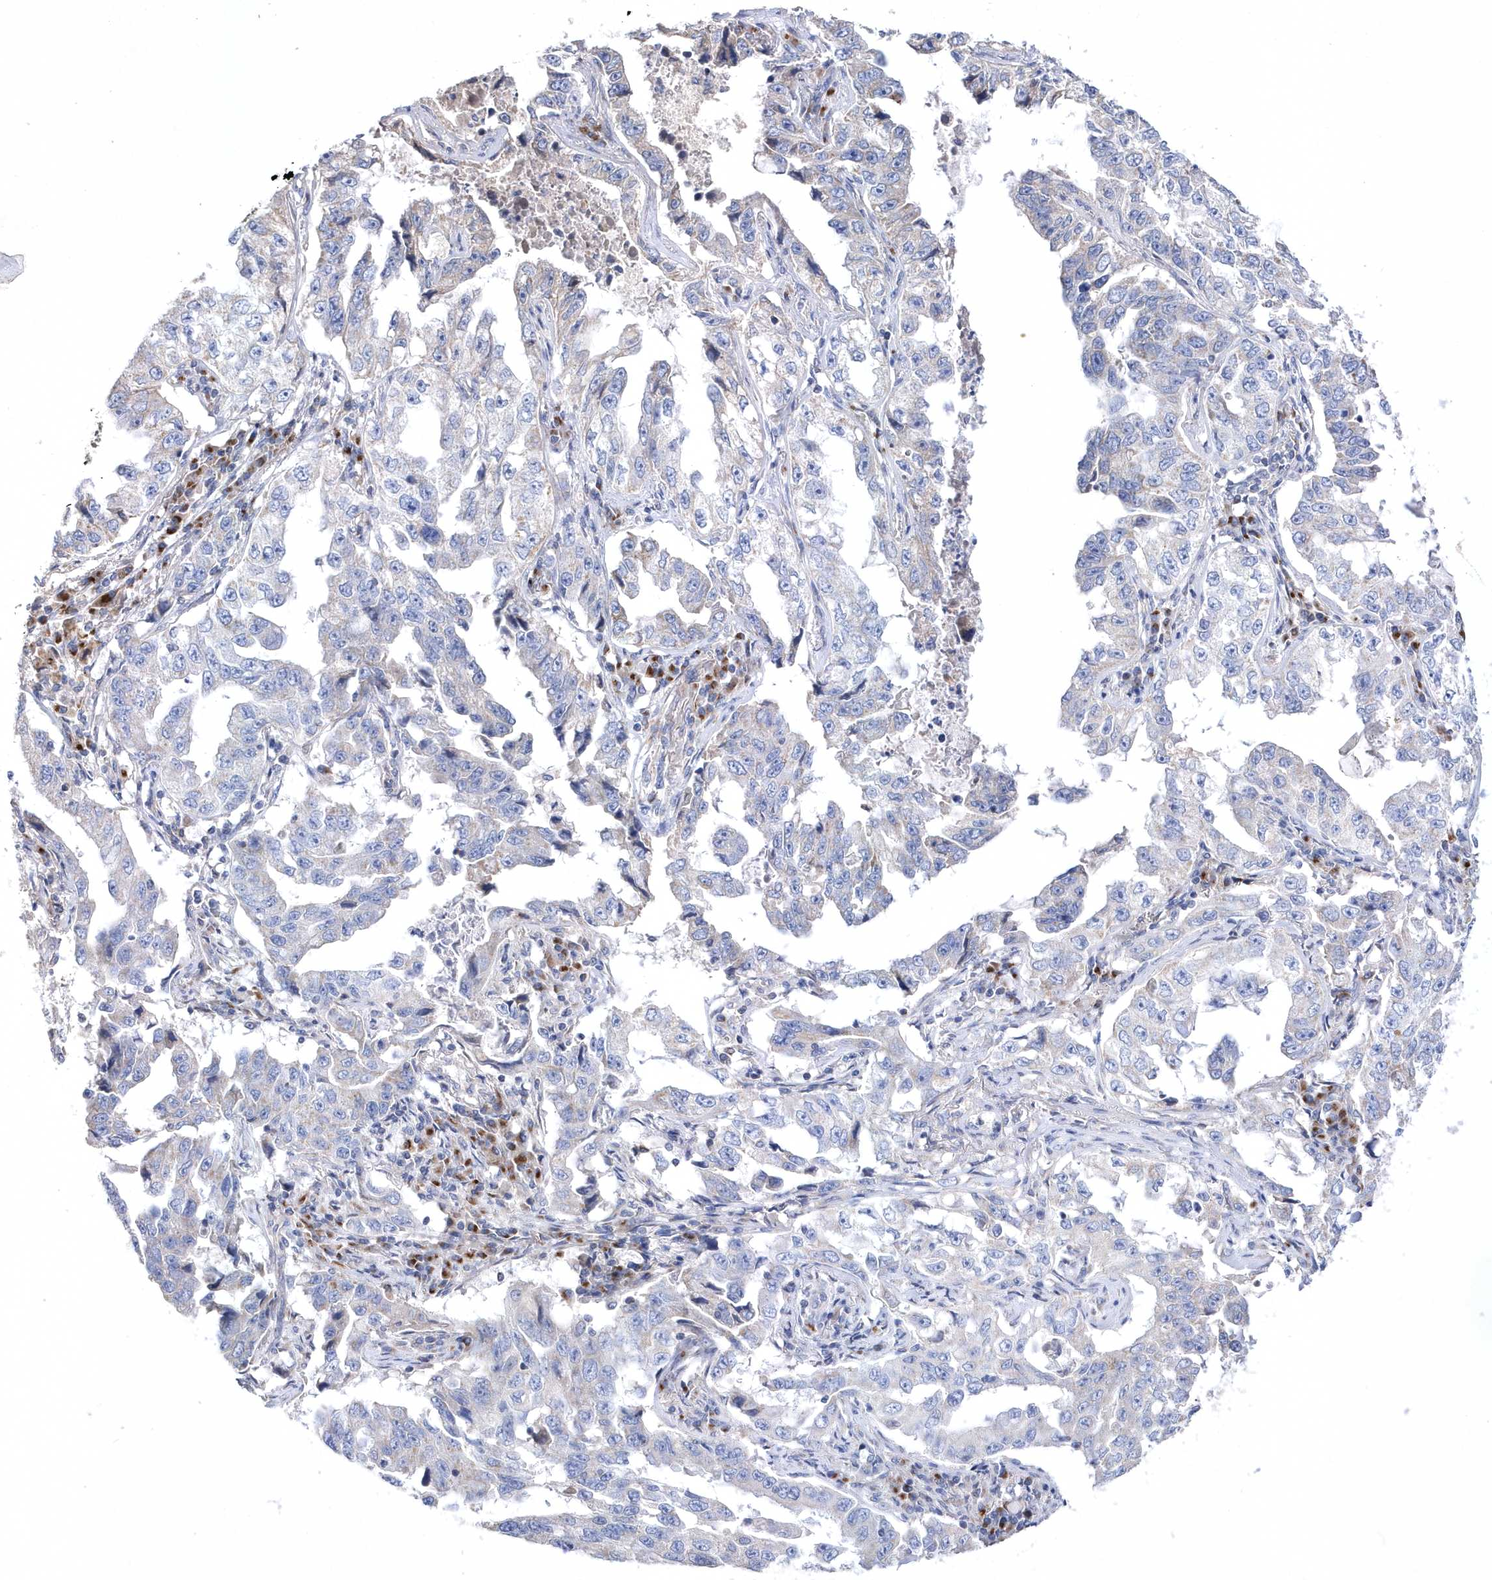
{"staining": {"intensity": "negative", "quantity": "none", "location": "none"}, "tissue": "lung cancer", "cell_type": "Tumor cells", "image_type": "cancer", "snomed": [{"axis": "morphology", "description": "Adenocarcinoma, NOS"}, {"axis": "topography", "description": "Lung"}], "caption": "There is no significant staining in tumor cells of lung adenocarcinoma. The staining is performed using DAB (3,3'-diaminobenzidine) brown chromogen with nuclei counter-stained in using hematoxylin.", "gene": "METTL8", "patient": {"sex": "female", "age": 51}}